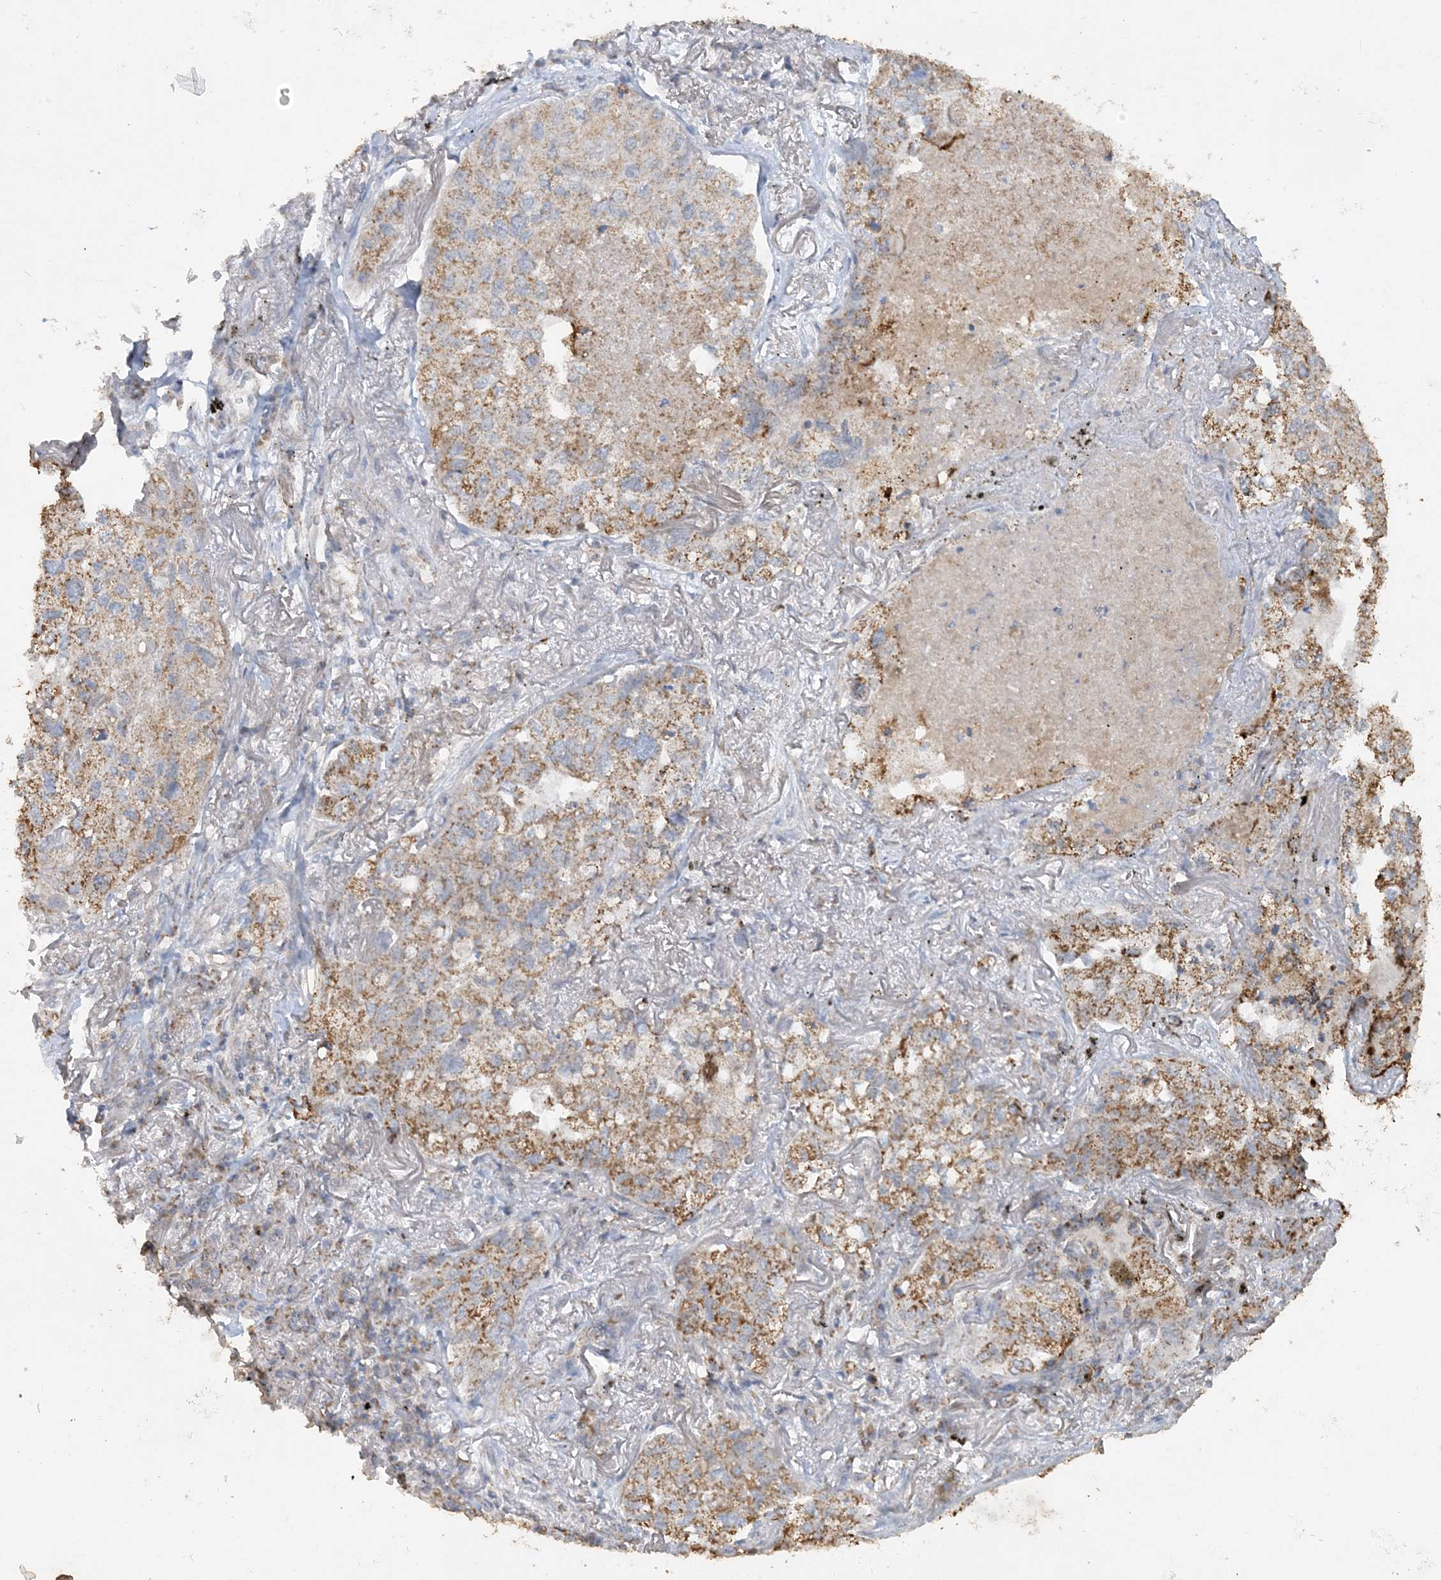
{"staining": {"intensity": "moderate", "quantity": ">75%", "location": "cytoplasmic/membranous"}, "tissue": "lung cancer", "cell_type": "Tumor cells", "image_type": "cancer", "snomed": [{"axis": "morphology", "description": "Adenocarcinoma, NOS"}, {"axis": "topography", "description": "Lung"}], "caption": "Immunohistochemical staining of lung adenocarcinoma demonstrates medium levels of moderate cytoplasmic/membranous protein positivity in approximately >75% of tumor cells.", "gene": "SFMBT2", "patient": {"sex": "male", "age": 65}}